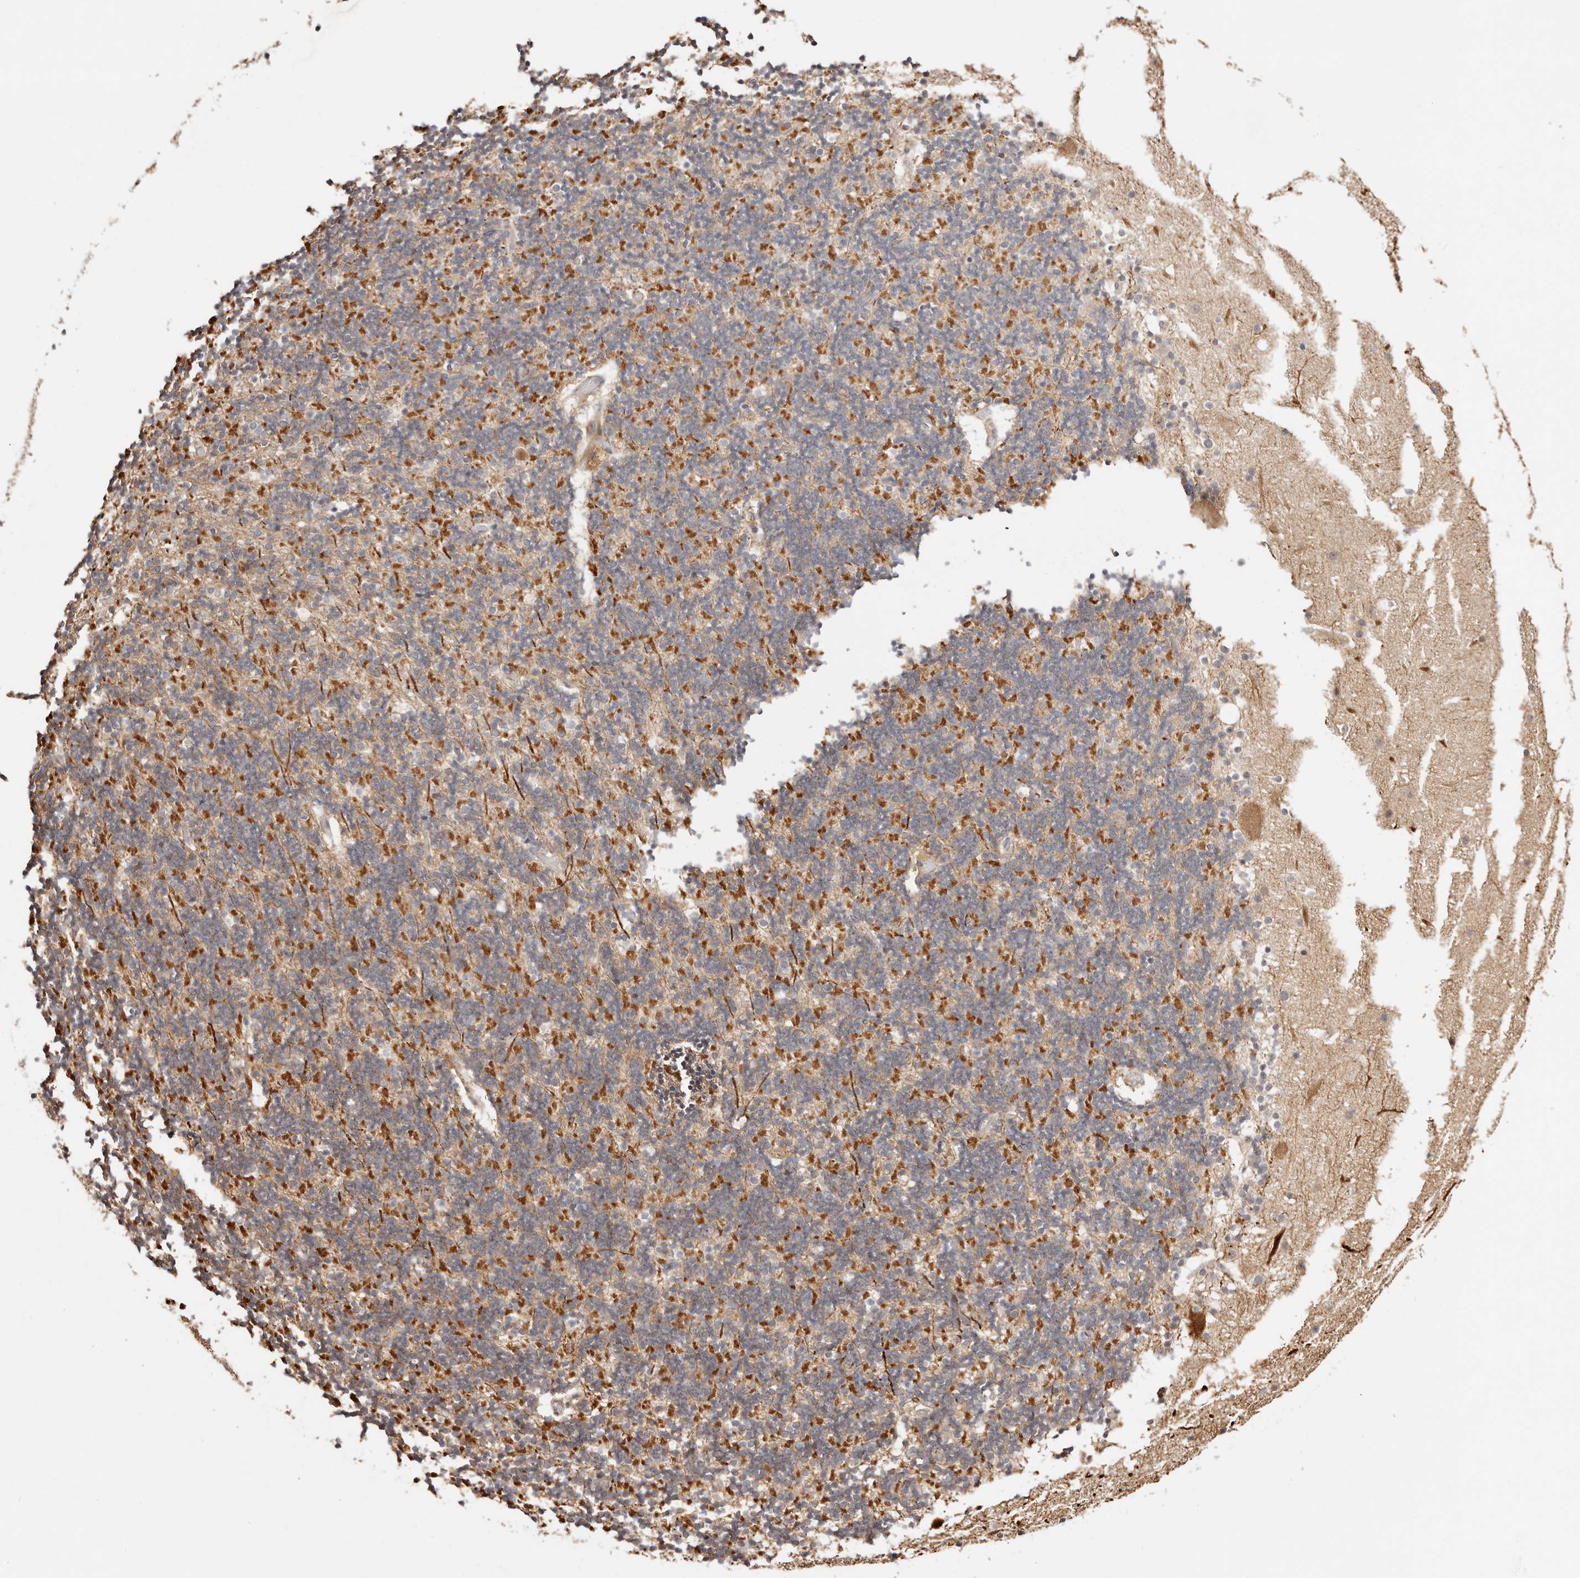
{"staining": {"intensity": "weak", "quantity": "<25%", "location": "cytoplasmic/membranous"}, "tissue": "cerebellum", "cell_type": "Cells in granular layer", "image_type": "normal", "snomed": [{"axis": "morphology", "description": "Normal tissue, NOS"}, {"axis": "topography", "description": "Cerebellum"}], "caption": "Cells in granular layer show no significant staining in normal cerebellum. (Brightfield microscopy of DAB immunohistochemistry at high magnification).", "gene": "ODF2L", "patient": {"sex": "male", "age": 57}}